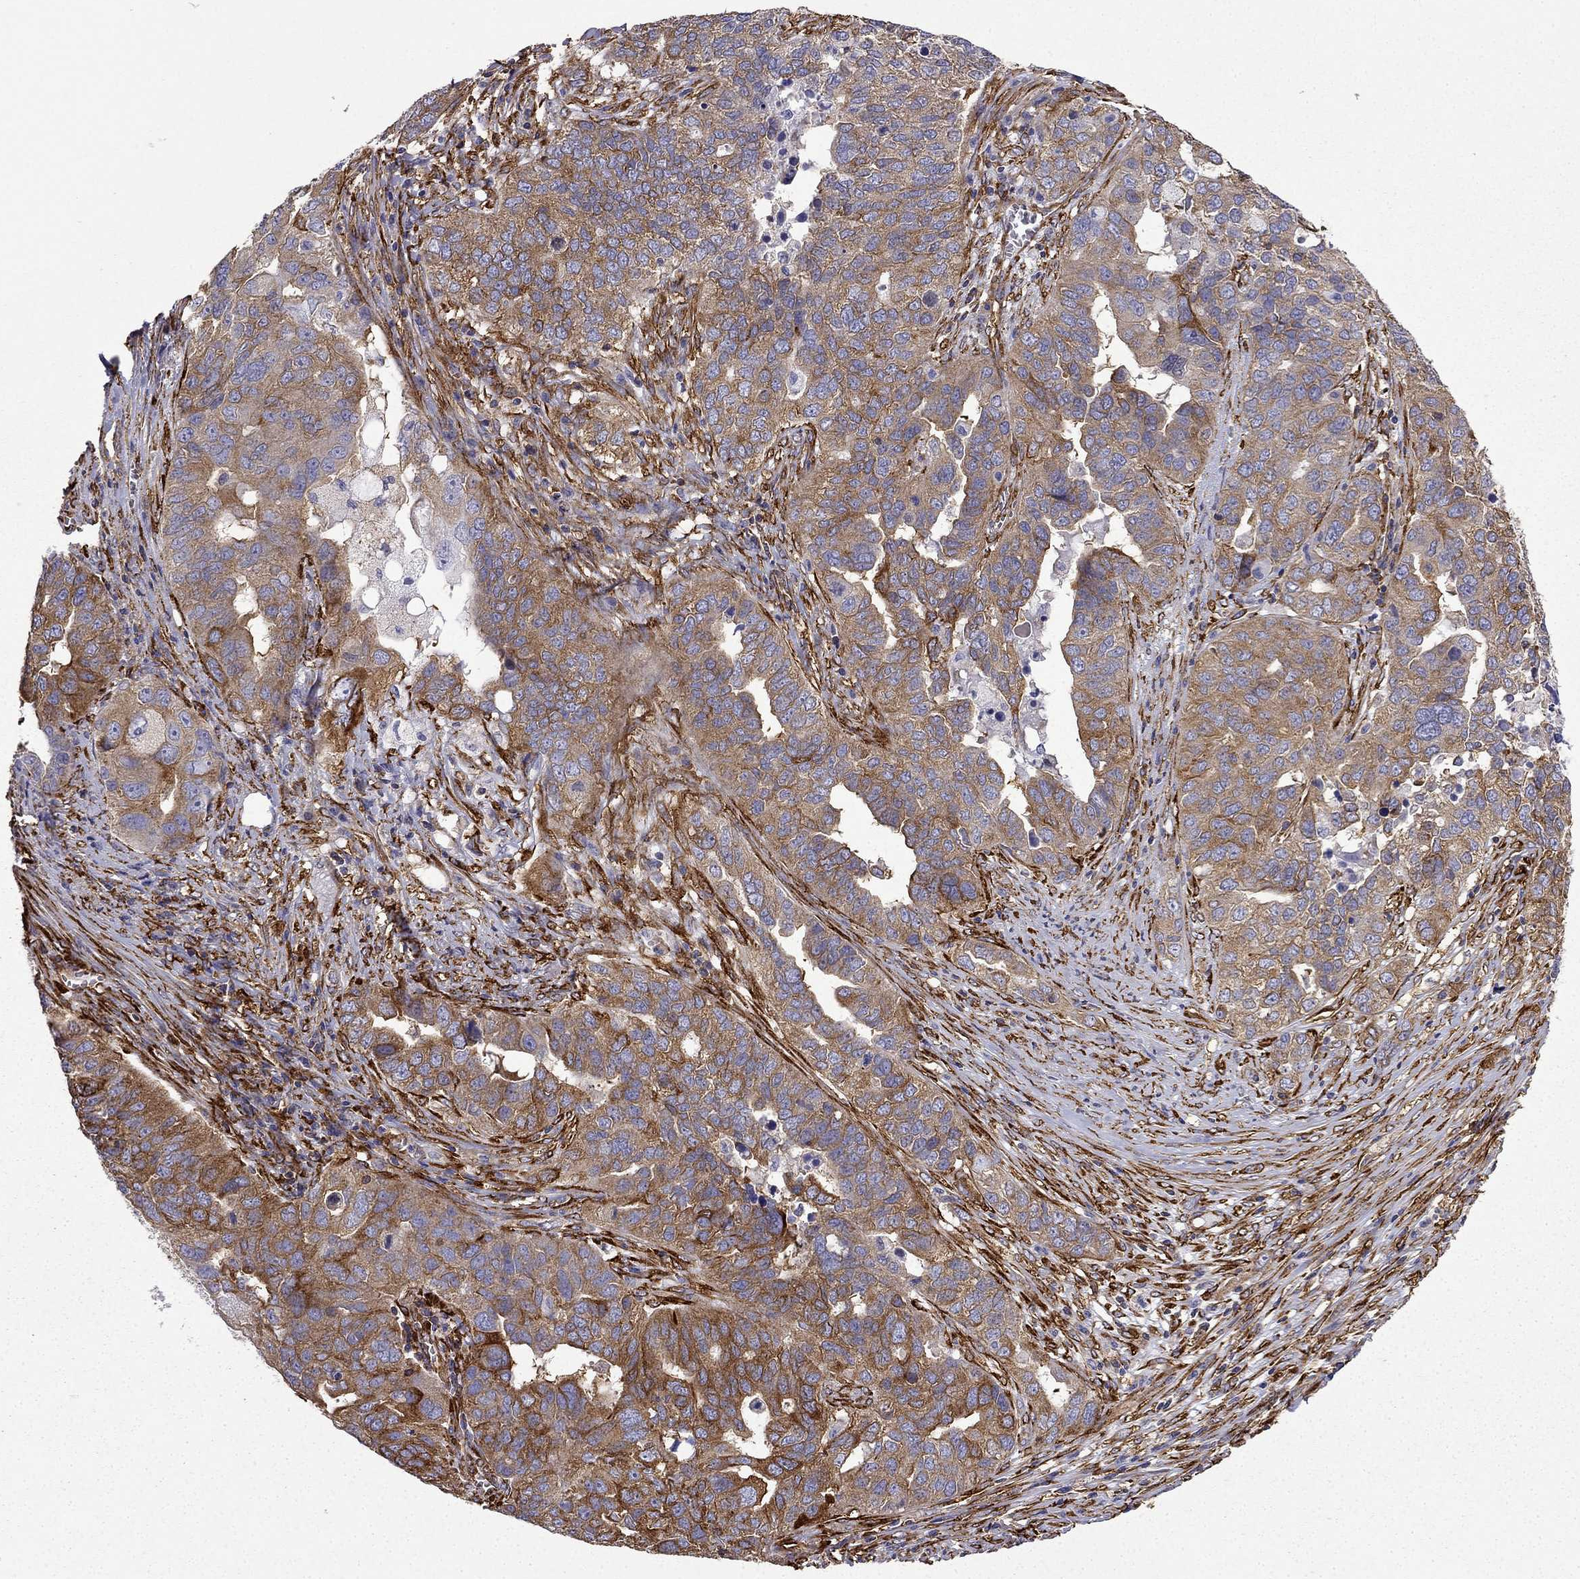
{"staining": {"intensity": "moderate", "quantity": ">75%", "location": "cytoplasmic/membranous"}, "tissue": "ovarian cancer", "cell_type": "Tumor cells", "image_type": "cancer", "snomed": [{"axis": "morphology", "description": "Carcinoma, endometroid"}, {"axis": "topography", "description": "Soft tissue"}, {"axis": "topography", "description": "Ovary"}], "caption": "IHC histopathology image of neoplastic tissue: human ovarian cancer stained using immunohistochemistry (IHC) exhibits medium levels of moderate protein expression localized specifically in the cytoplasmic/membranous of tumor cells, appearing as a cytoplasmic/membranous brown color.", "gene": "MAP4", "patient": {"sex": "female", "age": 52}}